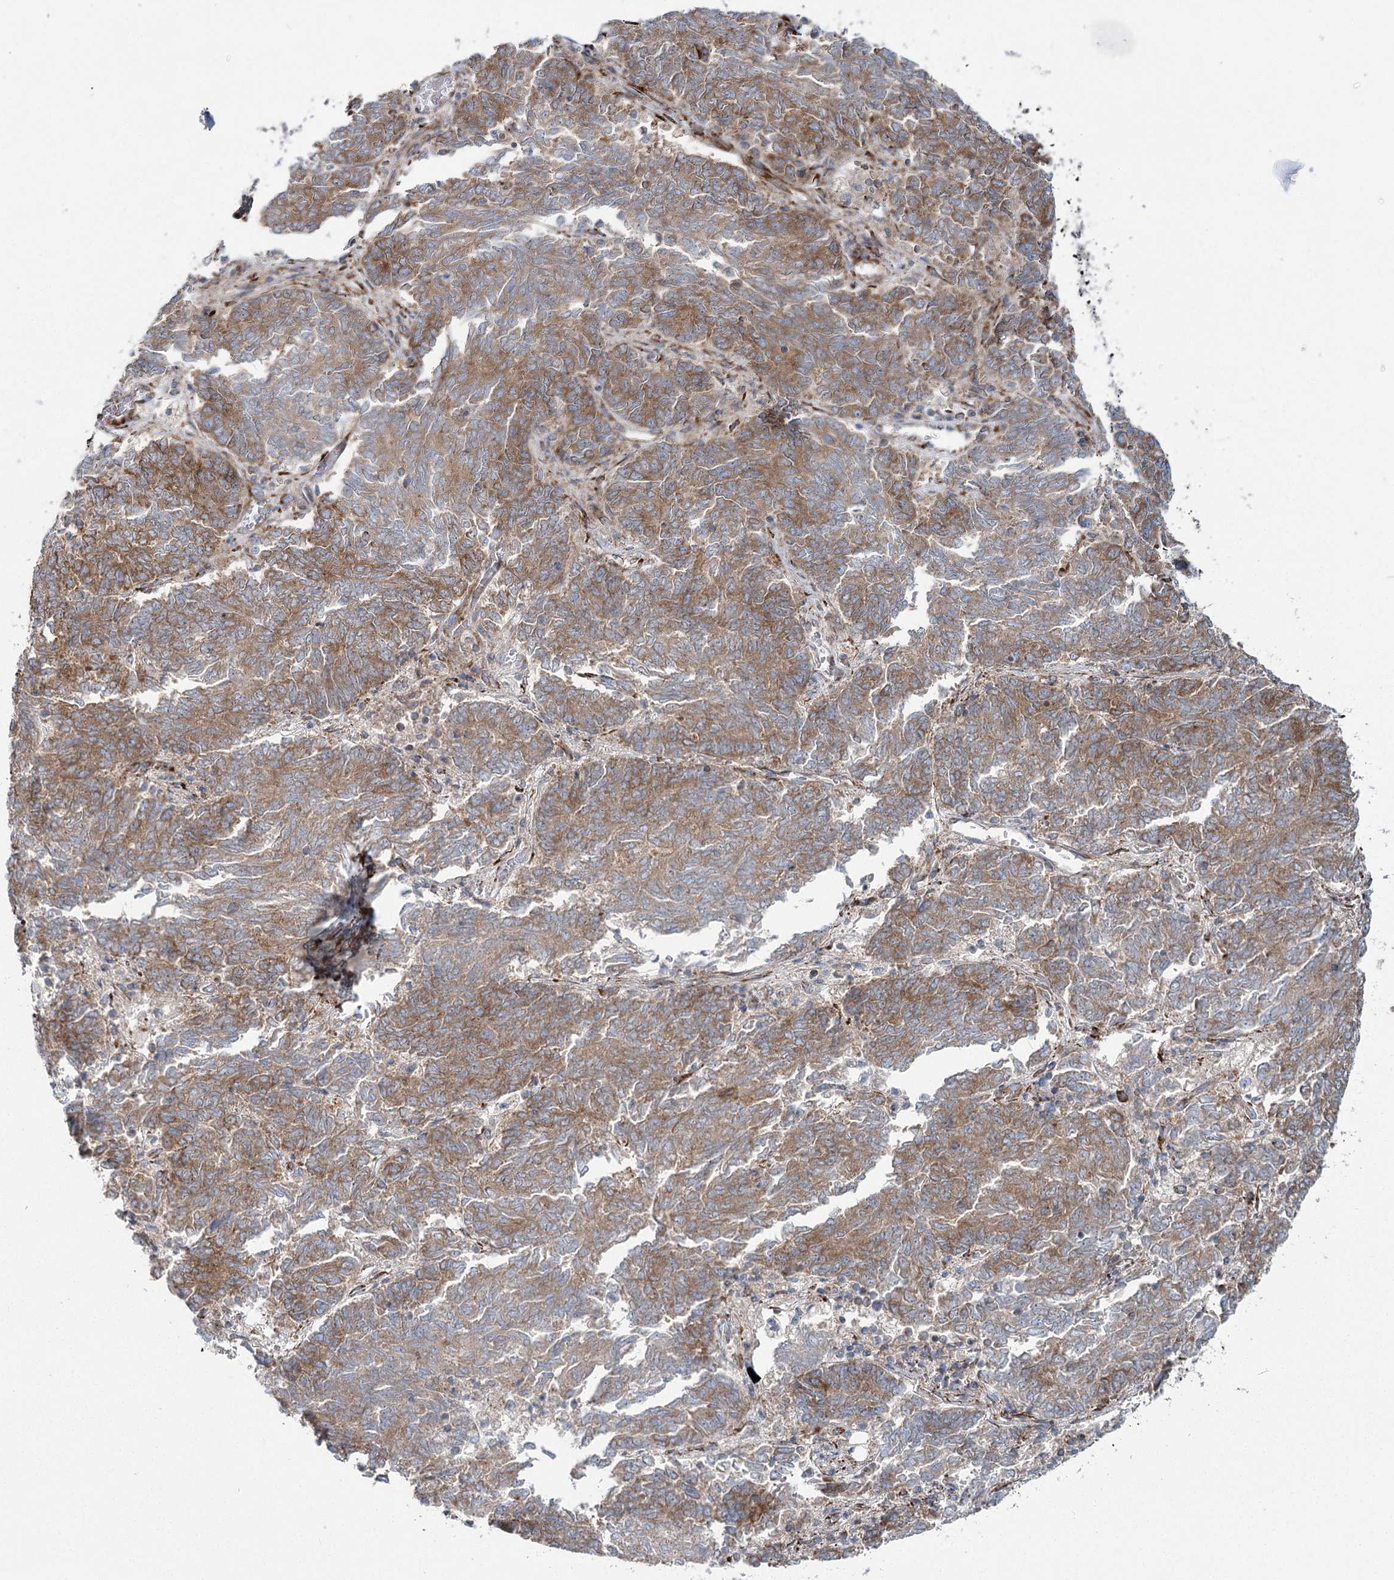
{"staining": {"intensity": "moderate", "quantity": ">75%", "location": "cytoplasmic/membranous"}, "tissue": "endometrial cancer", "cell_type": "Tumor cells", "image_type": "cancer", "snomed": [{"axis": "morphology", "description": "Adenocarcinoma, NOS"}, {"axis": "topography", "description": "Endometrium"}], "caption": "High-magnification brightfield microscopy of adenocarcinoma (endometrial) stained with DAB (3,3'-diaminobenzidine) (brown) and counterstained with hematoxylin (blue). tumor cells exhibit moderate cytoplasmic/membranous staining is seen in approximately>75% of cells.", "gene": "POGLUT1", "patient": {"sex": "female", "age": 80}}